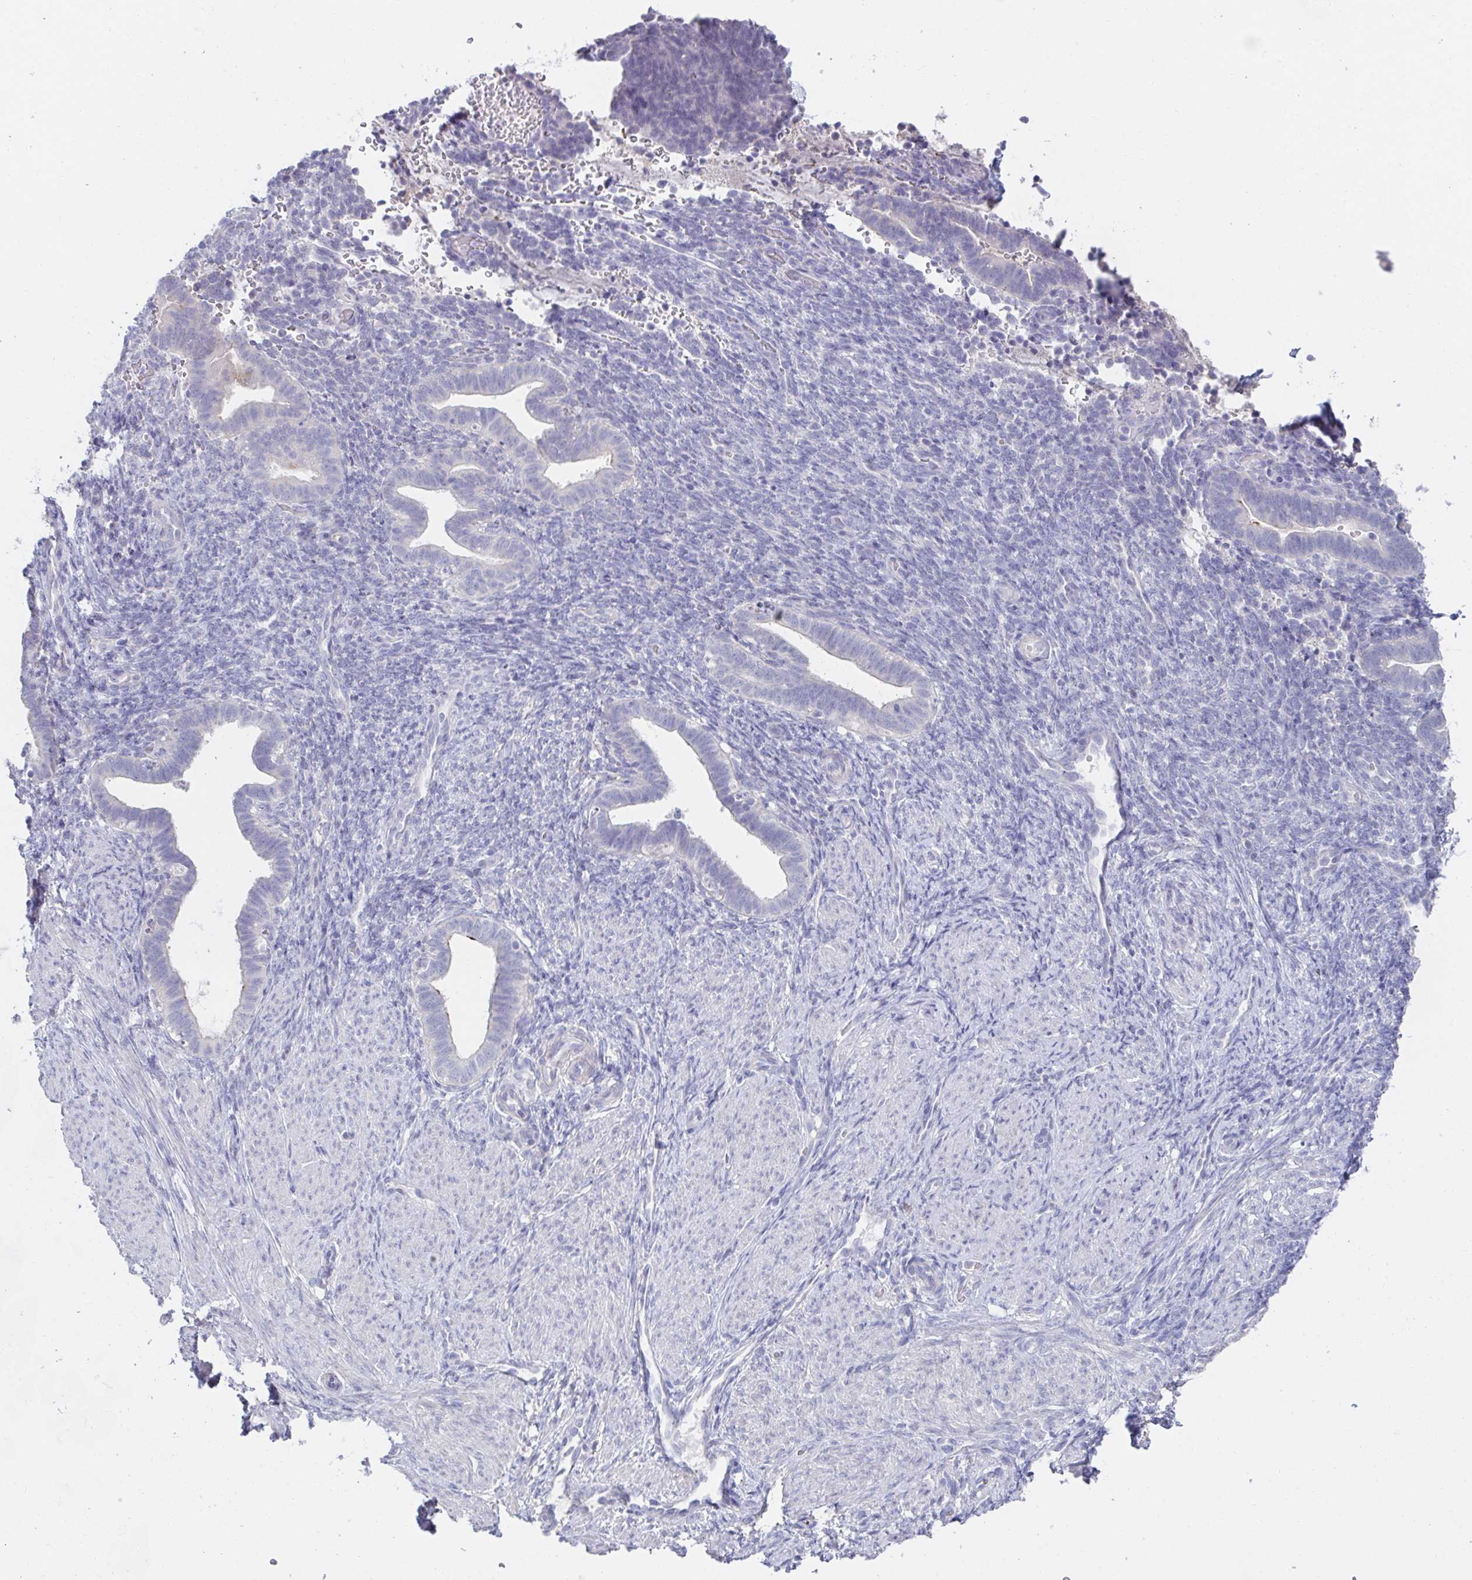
{"staining": {"intensity": "negative", "quantity": "none", "location": "none"}, "tissue": "endometrium", "cell_type": "Cells in endometrial stroma", "image_type": "normal", "snomed": [{"axis": "morphology", "description": "Normal tissue, NOS"}, {"axis": "topography", "description": "Endometrium"}], "caption": "An IHC micrograph of benign endometrium is shown. There is no staining in cells in endometrial stroma of endometrium. The staining was performed using DAB (3,3'-diaminobenzidine) to visualize the protein expression in brown, while the nuclei were stained in blue with hematoxylin (Magnification: 20x).", "gene": "KCNK5", "patient": {"sex": "female", "age": 34}}